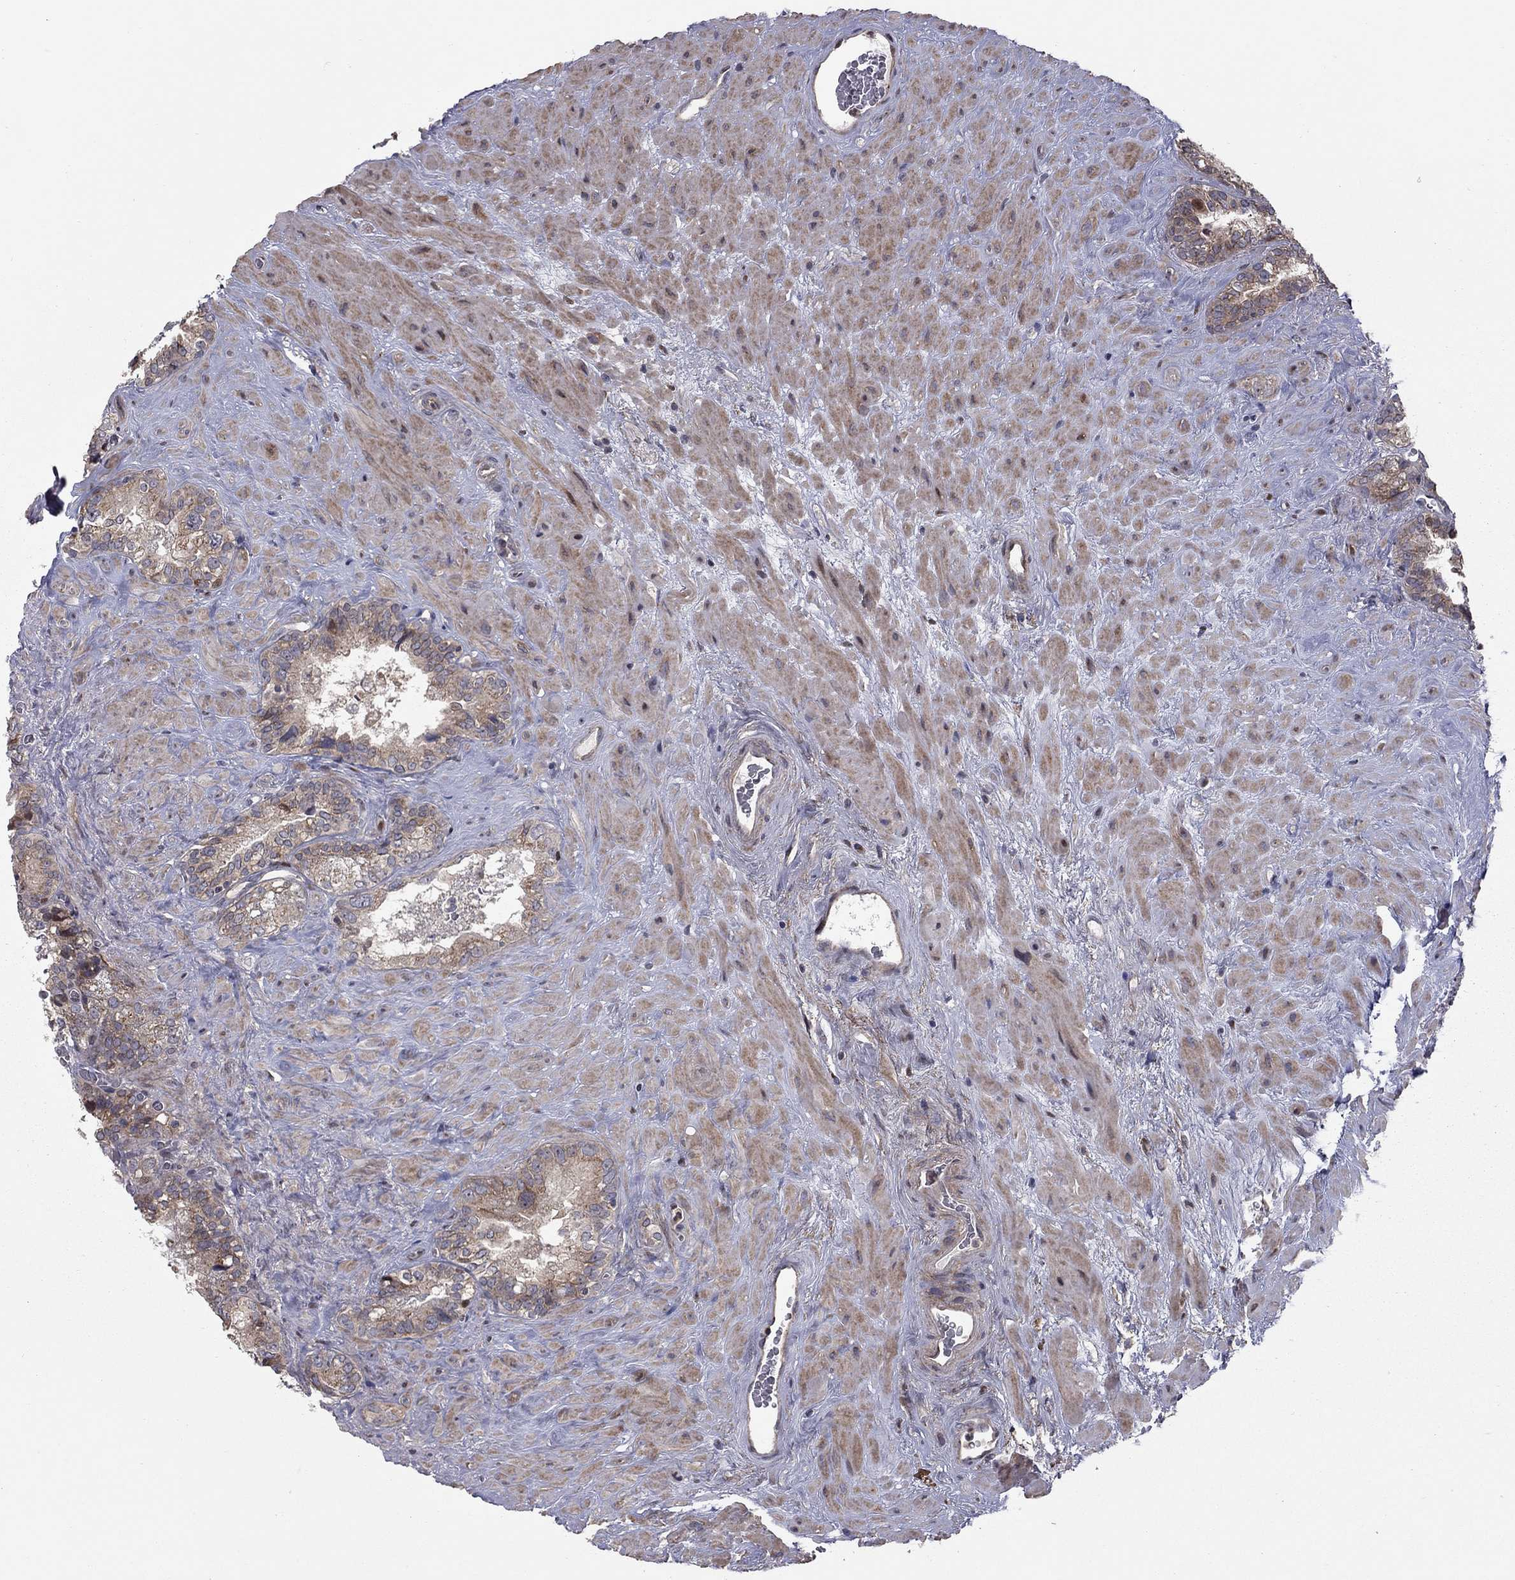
{"staining": {"intensity": "weak", "quantity": ">75%", "location": "cytoplasmic/membranous"}, "tissue": "seminal vesicle", "cell_type": "Glandular cells", "image_type": "normal", "snomed": [{"axis": "morphology", "description": "Normal tissue, NOS"}, {"axis": "topography", "description": "Prostate"}, {"axis": "topography", "description": "Seminal veicle"}], "caption": "Immunohistochemistry (IHC) micrograph of unremarkable seminal vesicle stained for a protein (brown), which reveals low levels of weak cytoplasmic/membranous staining in approximately >75% of glandular cells.", "gene": "DUSP7", "patient": {"sex": "male", "age": 71}}